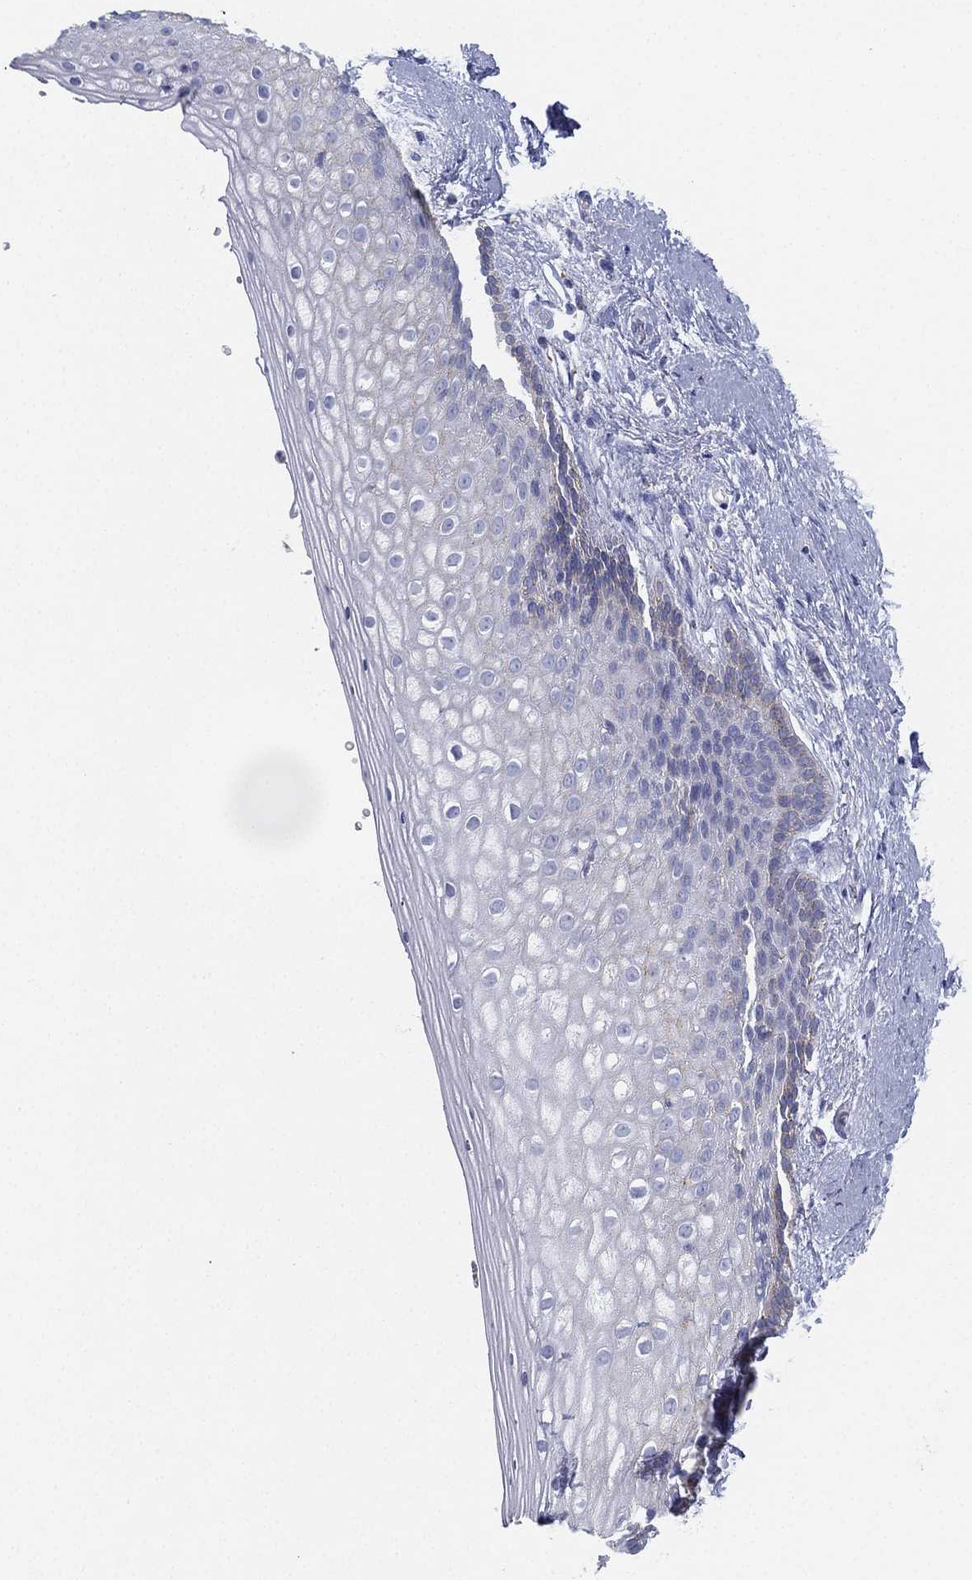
{"staining": {"intensity": "negative", "quantity": "none", "location": "none"}, "tissue": "vagina", "cell_type": "Squamous epithelial cells", "image_type": "normal", "snomed": [{"axis": "morphology", "description": "Normal tissue, NOS"}, {"axis": "topography", "description": "Vagina"}], "caption": "Immunohistochemistry (IHC) micrograph of benign vagina: human vagina stained with DAB displays no significant protein expression in squamous epithelial cells. (DAB (3,3'-diaminobenzidine) IHC, high magnification).", "gene": "NPC2", "patient": {"sex": "female", "age": 47}}